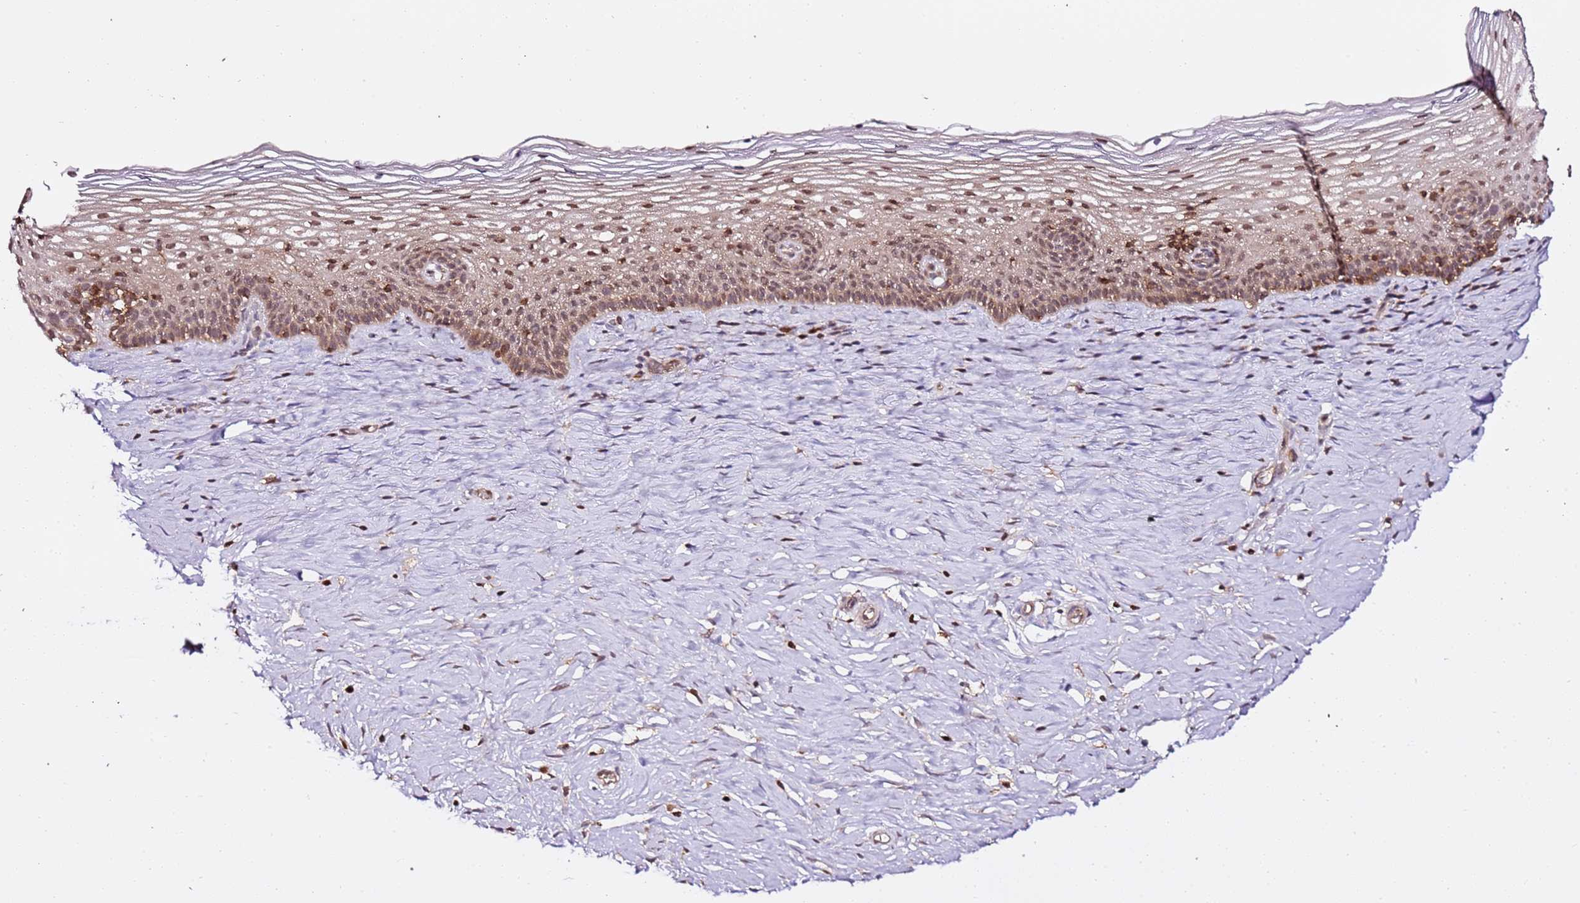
{"staining": {"intensity": "moderate", "quantity": "25%-75%", "location": "cytoplasmic/membranous,nuclear"}, "tissue": "cervix", "cell_type": "Glandular cells", "image_type": "normal", "snomed": [{"axis": "morphology", "description": "Normal tissue, NOS"}, {"axis": "topography", "description": "Cervix"}], "caption": "Immunohistochemical staining of unremarkable cervix shows medium levels of moderate cytoplasmic/membranous,nuclear positivity in about 25%-75% of glandular cells. The staining was performed using DAB (3,3'-diaminobenzidine) to visualize the protein expression in brown, while the nuclei were stained in blue with hematoxylin (Magnification: 20x).", "gene": "OR5V1", "patient": {"sex": "female", "age": 33}}